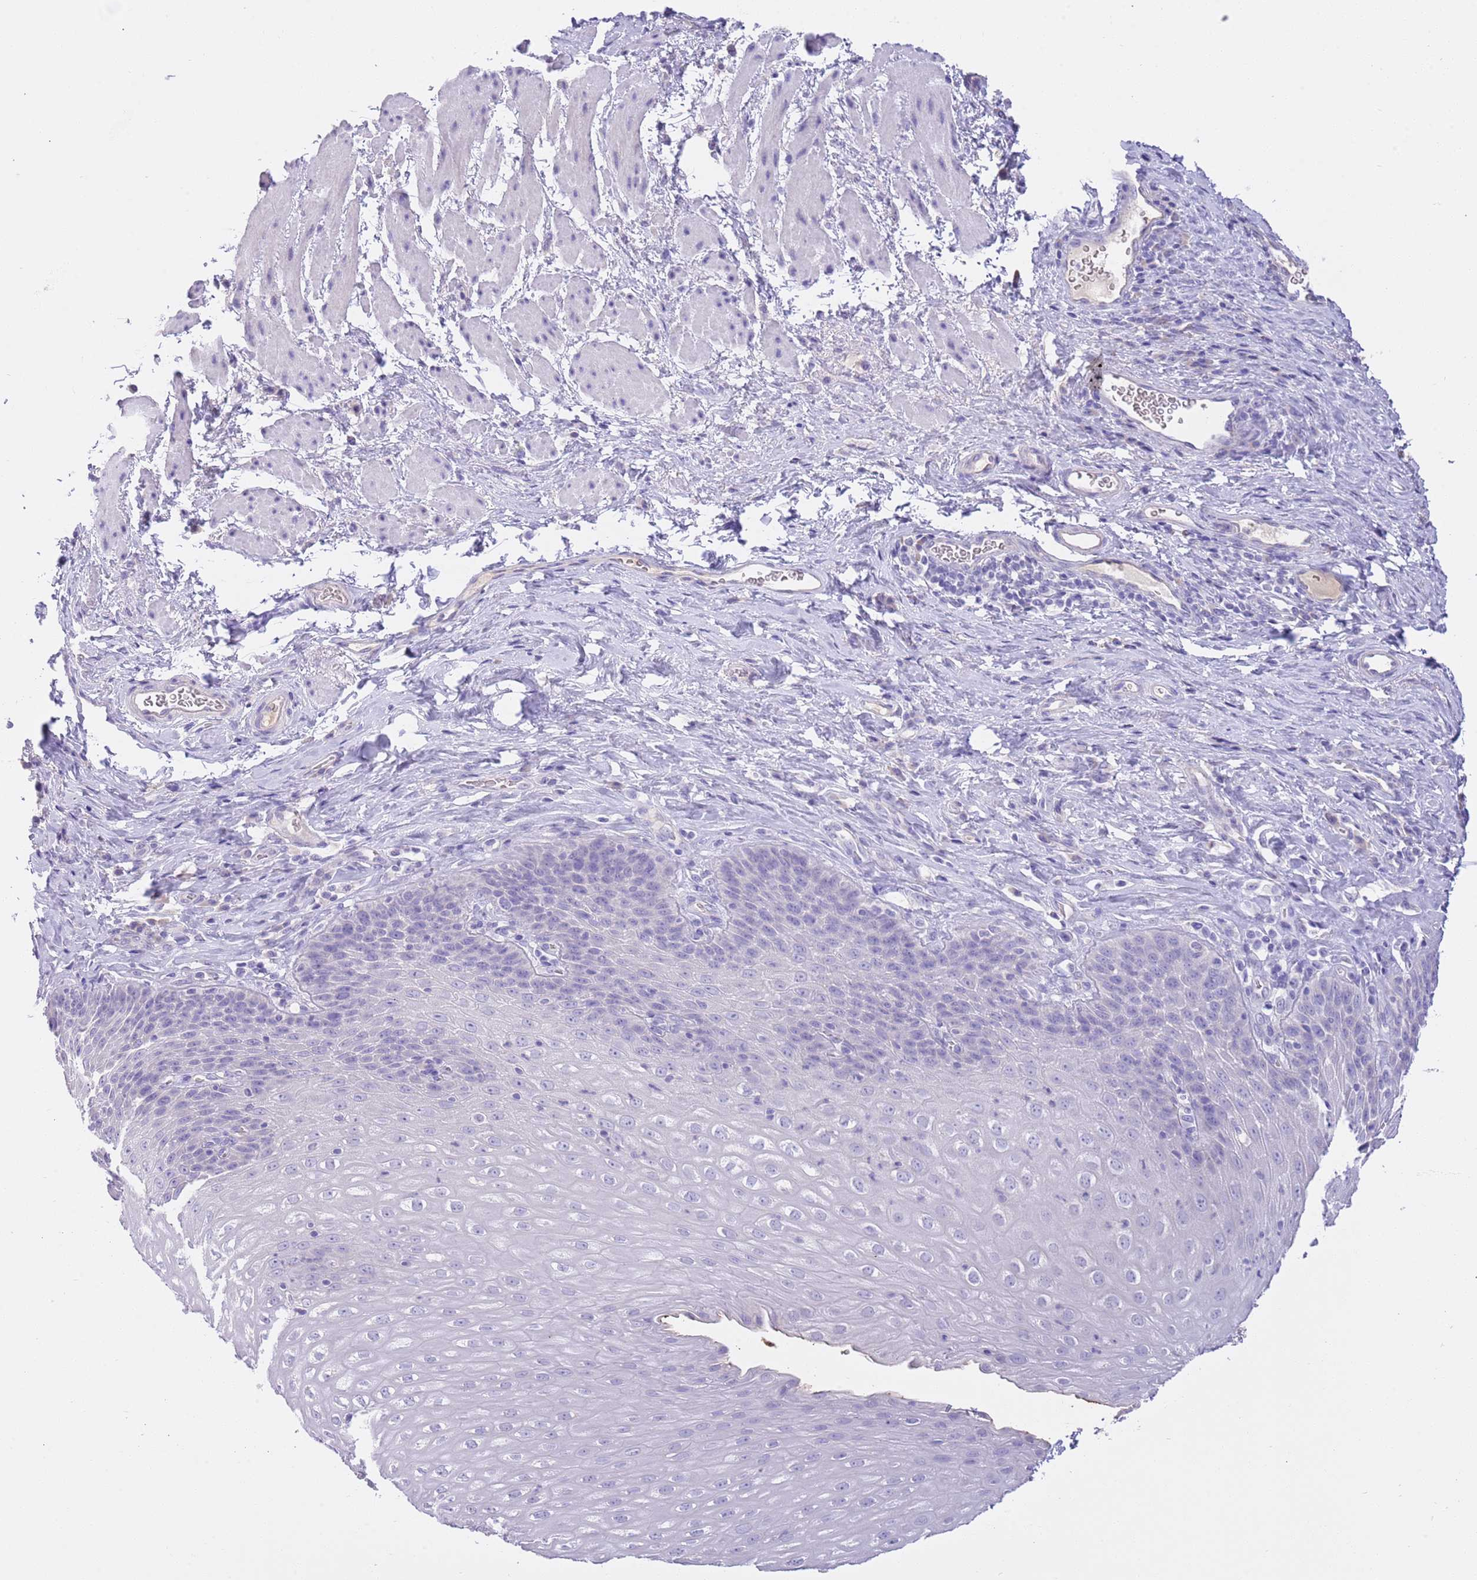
{"staining": {"intensity": "negative", "quantity": "none", "location": "none"}, "tissue": "esophagus", "cell_type": "Squamous epithelial cells", "image_type": "normal", "snomed": [{"axis": "morphology", "description": "Normal tissue, NOS"}, {"axis": "topography", "description": "Esophagus"}], "caption": "Normal esophagus was stained to show a protein in brown. There is no significant expression in squamous epithelial cells. Brightfield microscopy of immunohistochemistry (IHC) stained with DAB (brown) and hematoxylin (blue), captured at high magnification.", "gene": "SFTPA1", "patient": {"sex": "female", "age": 61}}